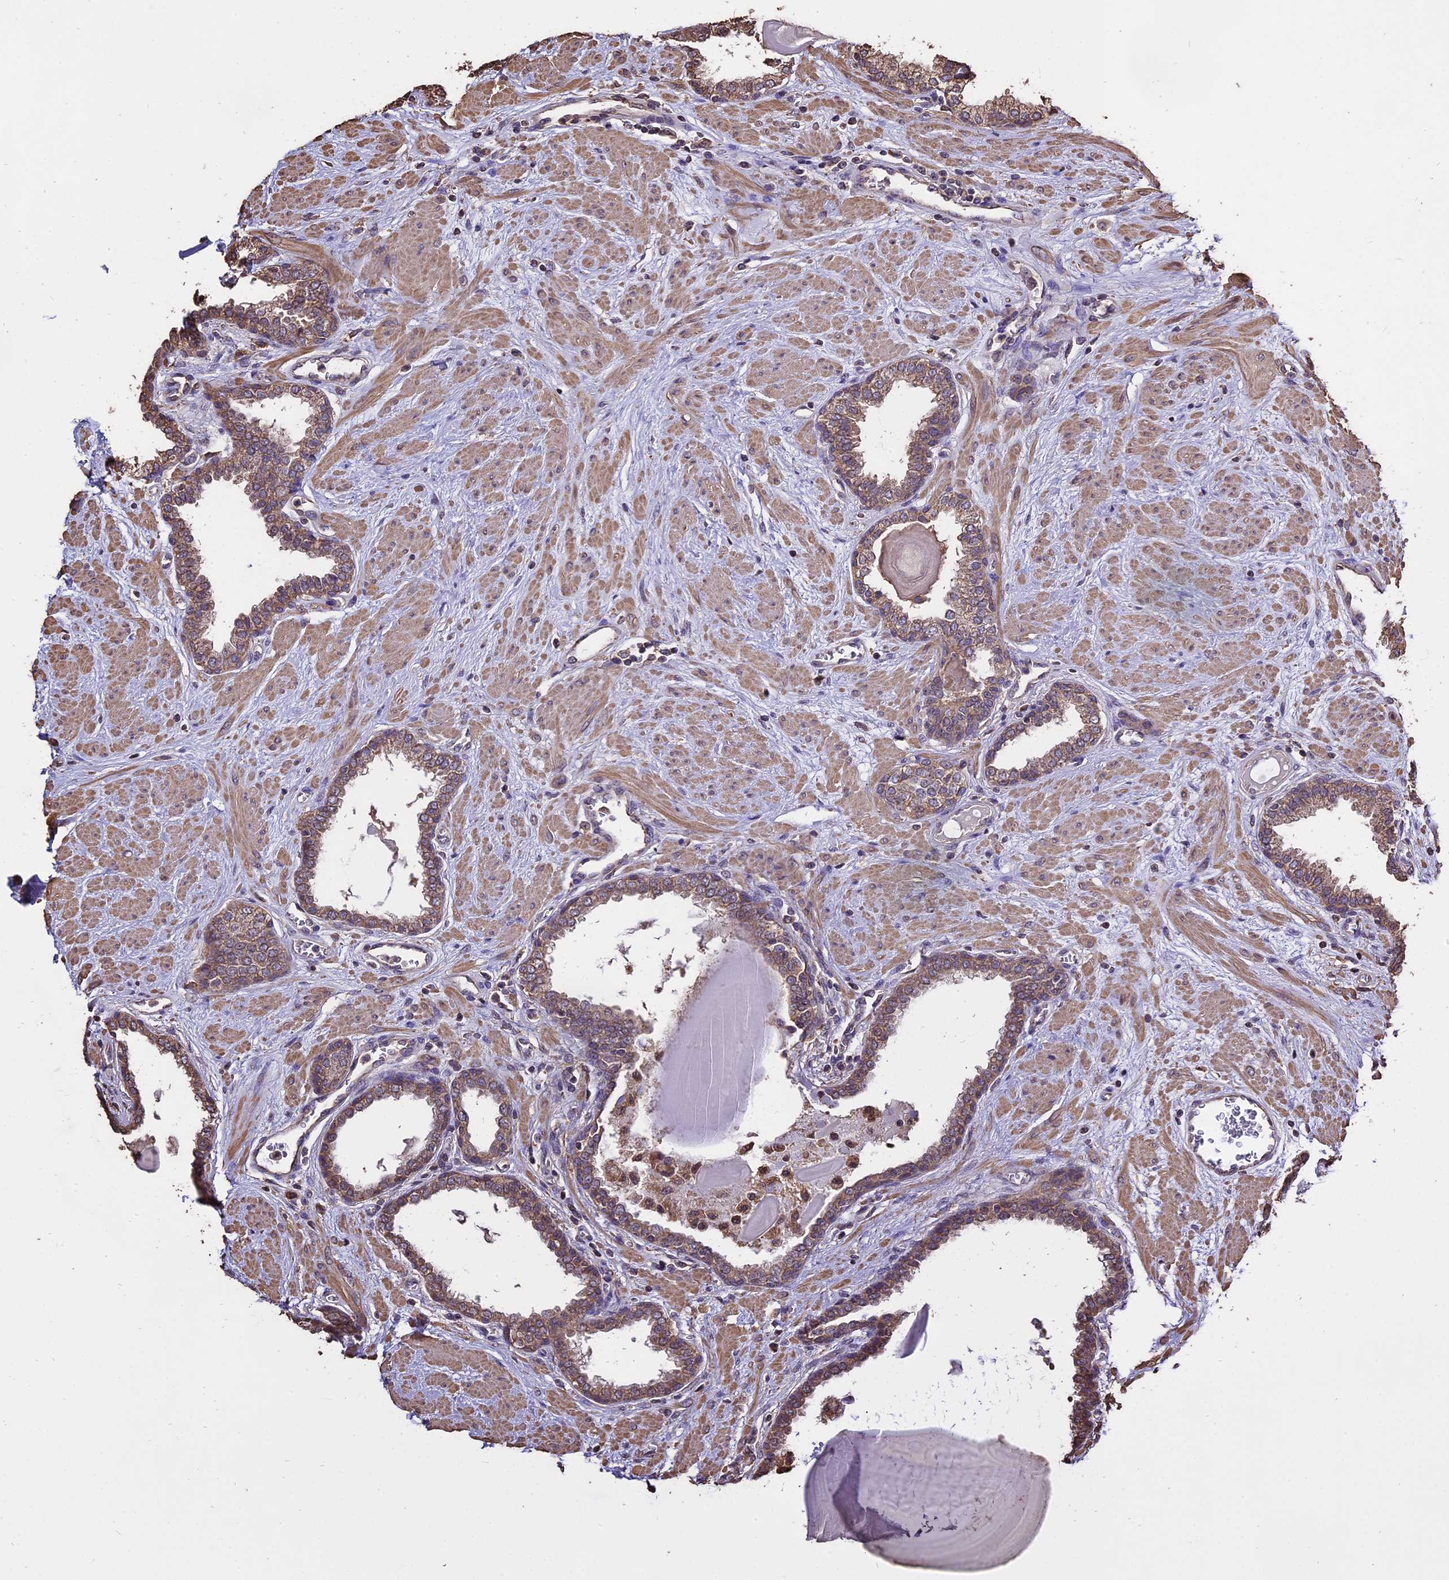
{"staining": {"intensity": "moderate", "quantity": "25%-75%", "location": "cytoplasmic/membranous"}, "tissue": "prostate", "cell_type": "Glandular cells", "image_type": "normal", "snomed": [{"axis": "morphology", "description": "Normal tissue, NOS"}, {"axis": "topography", "description": "Prostate"}], "caption": "Benign prostate reveals moderate cytoplasmic/membranous expression in approximately 25%-75% of glandular cells Immunohistochemistry stains the protein in brown and the nuclei are stained blue..", "gene": "PGPEP1L", "patient": {"sex": "male", "age": 51}}